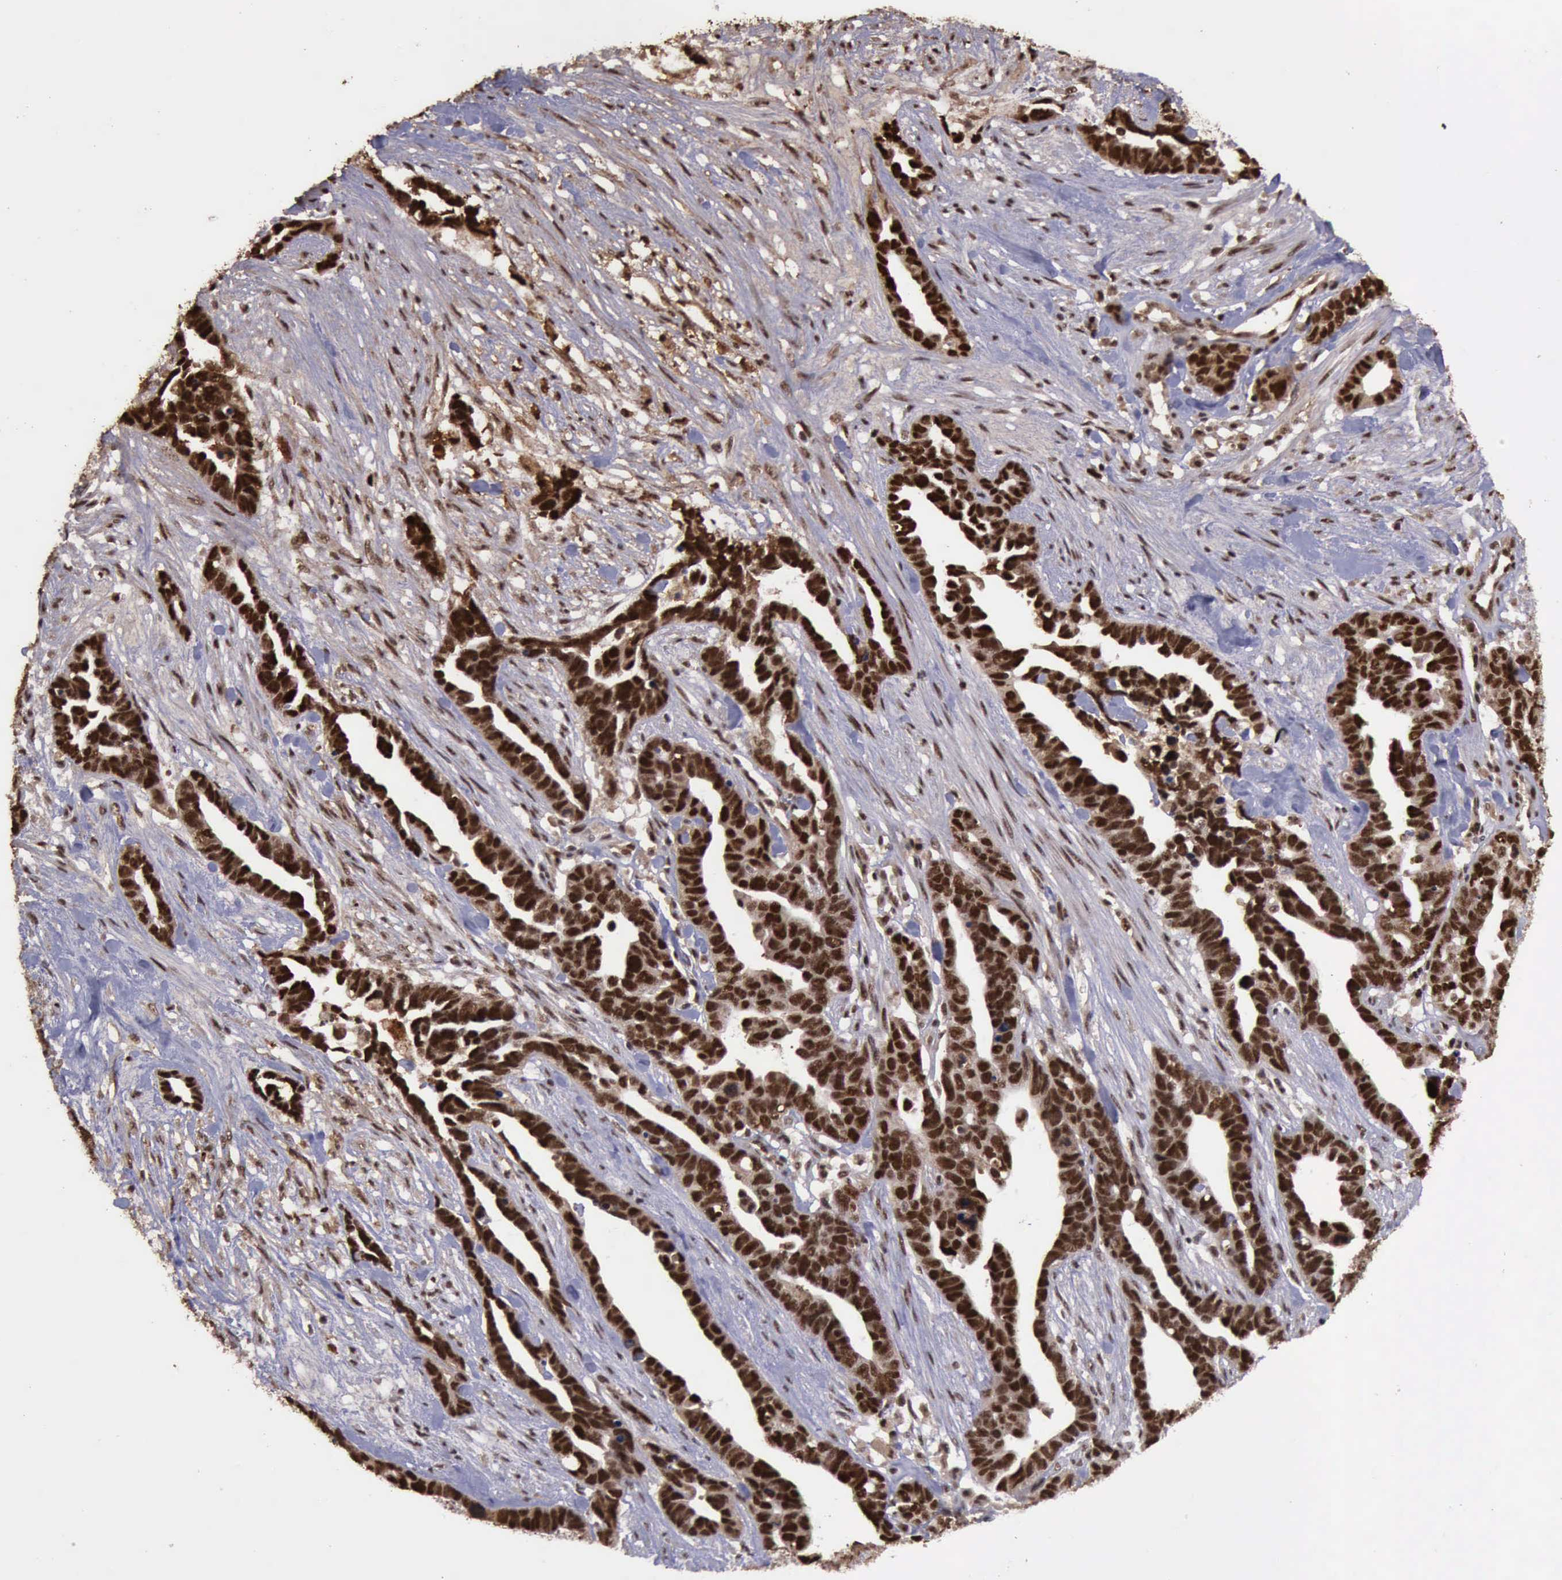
{"staining": {"intensity": "strong", "quantity": ">75%", "location": "cytoplasmic/membranous,nuclear"}, "tissue": "ovarian cancer", "cell_type": "Tumor cells", "image_type": "cancer", "snomed": [{"axis": "morphology", "description": "Cystadenocarcinoma, serous, NOS"}, {"axis": "topography", "description": "Ovary"}], "caption": "A brown stain labels strong cytoplasmic/membranous and nuclear positivity of a protein in human ovarian cancer tumor cells.", "gene": "TRMT2A", "patient": {"sex": "female", "age": 54}}